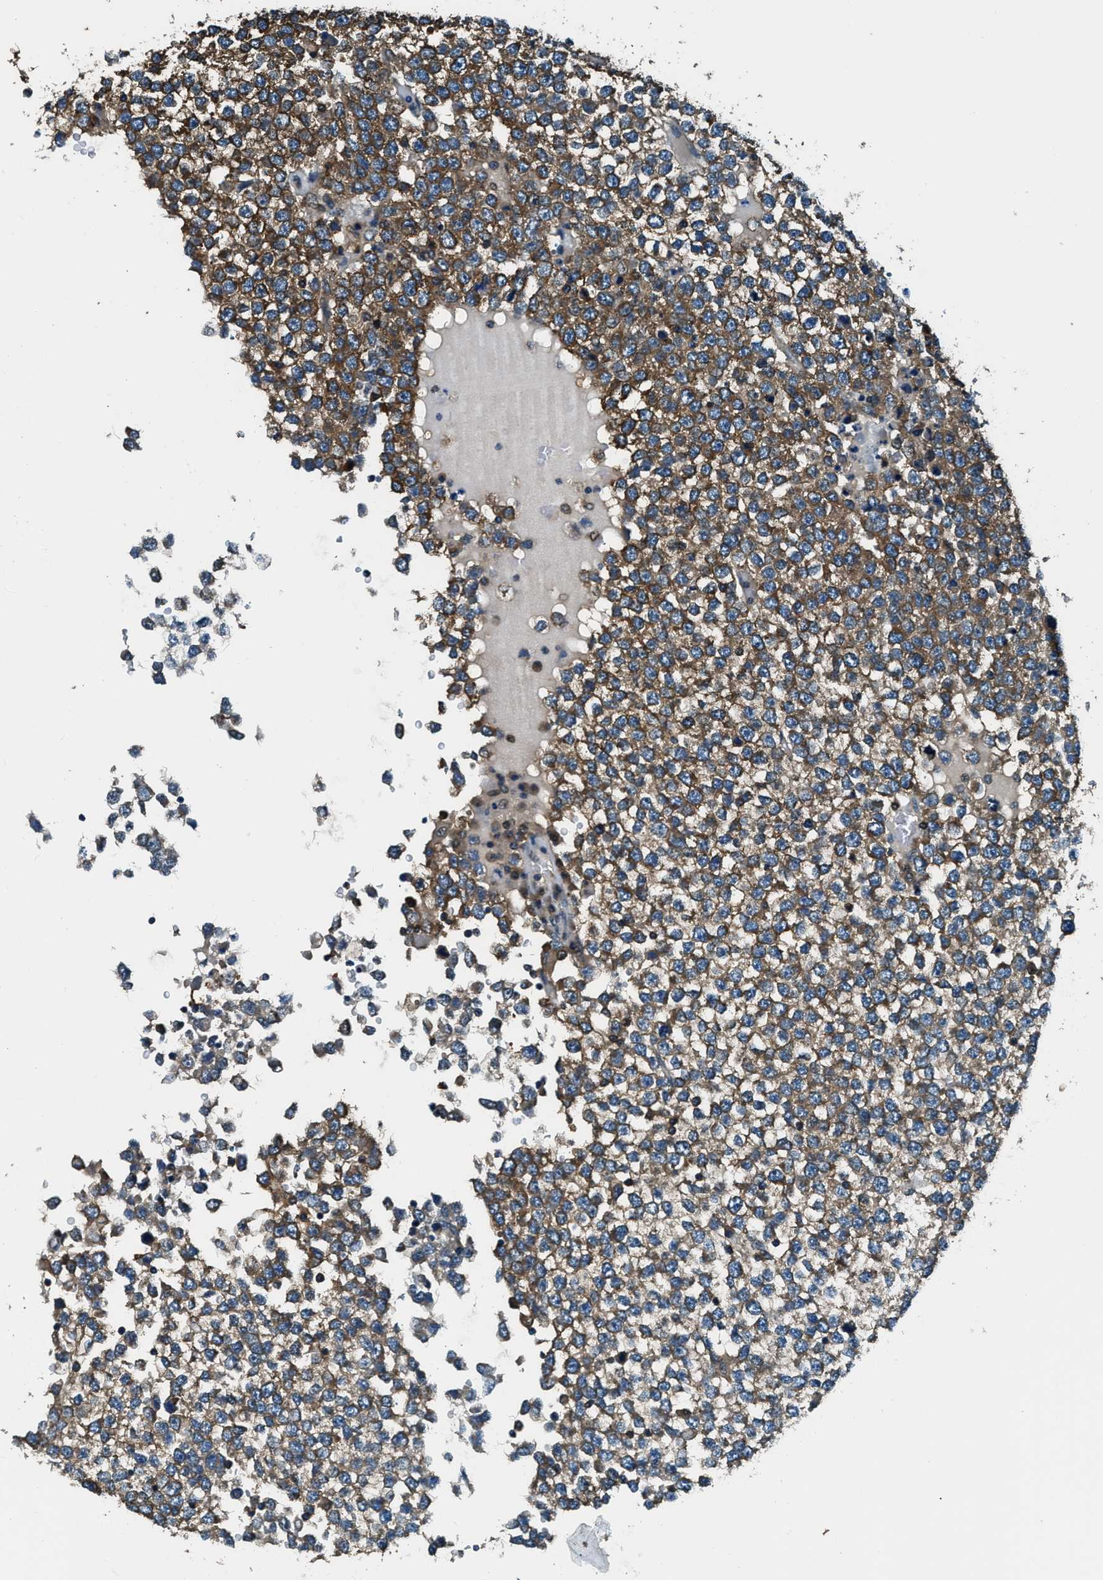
{"staining": {"intensity": "strong", "quantity": ">75%", "location": "cytoplasmic/membranous"}, "tissue": "testis cancer", "cell_type": "Tumor cells", "image_type": "cancer", "snomed": [{"axis": "morphology", "description": "Seminoma, NOS"}, {"axis": "topography", "description": "Testis"}], "caption": "Seminoma (testis) stained with a brown dye displays strong cytoplasmic/membranous positive positivity in approximately >75% of tumor cells.", "gene": "ARFGAP2", "patient": {"sex": "male", "age": 65}}